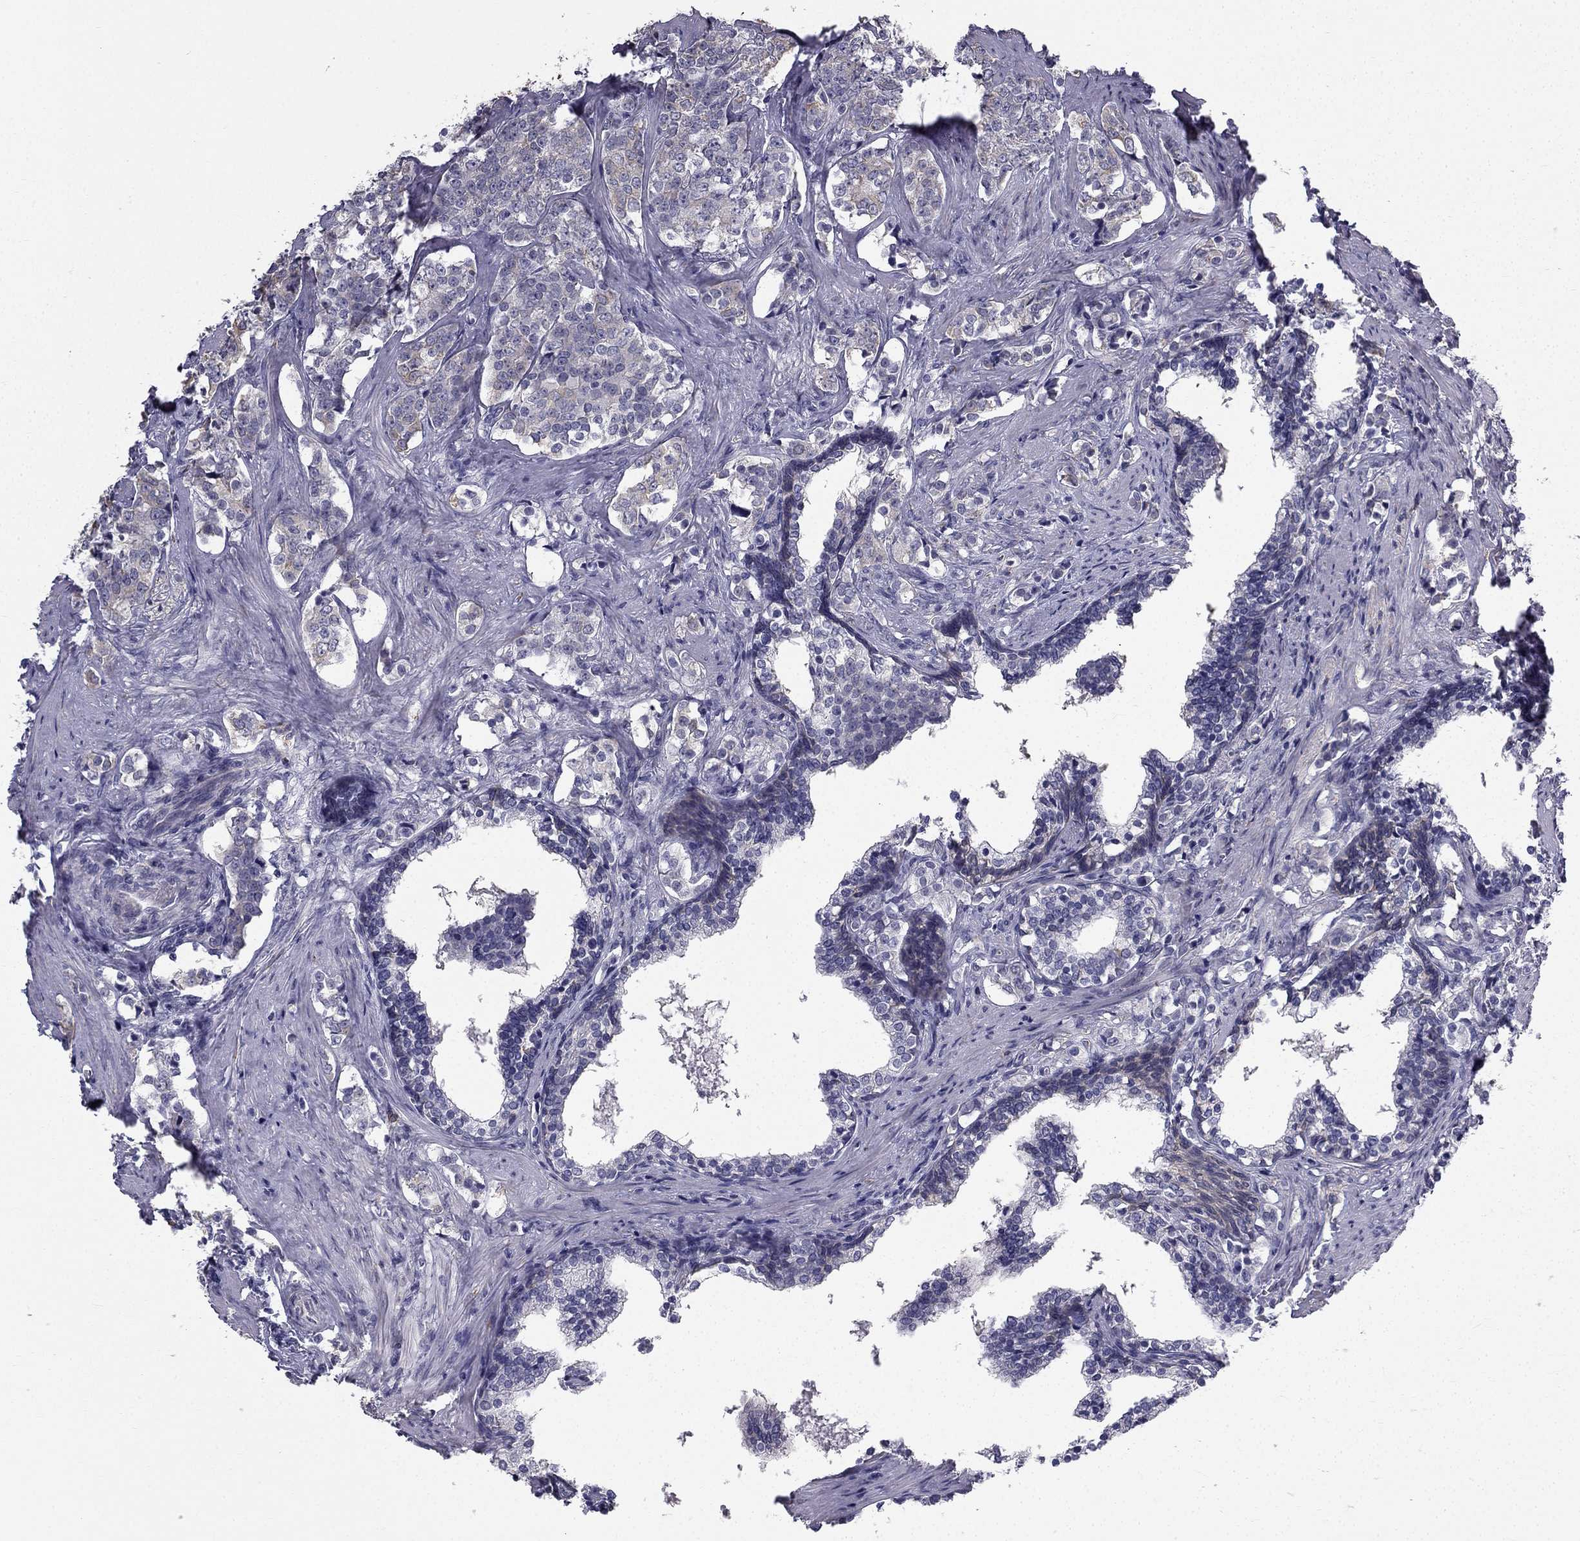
{"staining": {"intensity": "negative", "quantity": "none", "location": "none"}, "tissue": "prostate cancer", "cell_type": "Tumor cells", "image_type": "cancer", "snomed": [{"axis": "morphology", "description": "Adenocarcinoma, NOS"}, {"axis": "topography", "description": "Prostate and seminal vesicle, NOS"}], "caption": "The micrograph exhibits no staining of tumor cells in prostate cancer.", "gene": "CCDC40", "patient": {"sex": "male", "age": 63}}